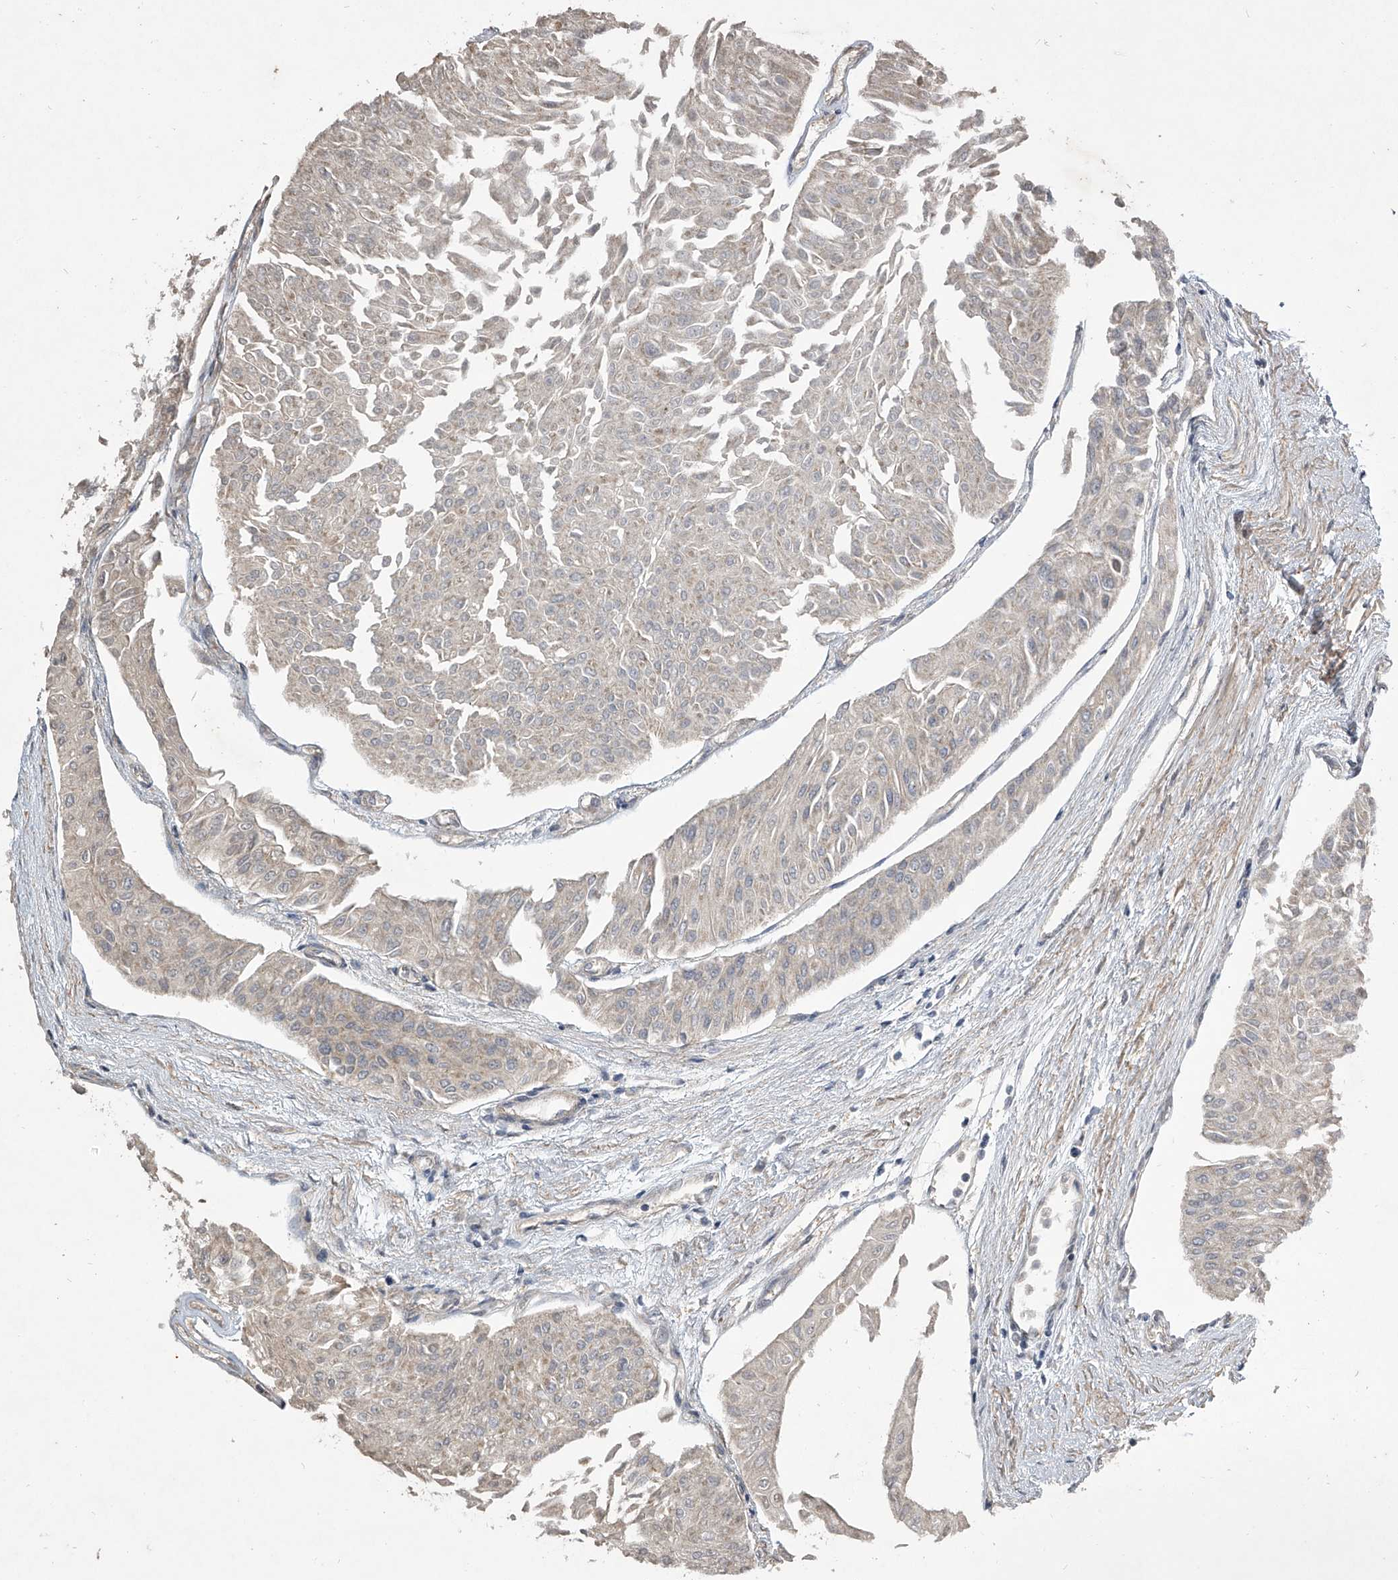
{"staining": {"intensity": "negative", "quantity": "none", "location": "none"}, "tissue": "urothelial cancer", "cell_type": "Tumor cells", "image_type": "cancer", "snomed": [{"axis": "morphology", "description": "Urothelial carcinoma, Low grade"}, {"axis": "topography", "description": "Urinary bladder"}], "caption": "Photomicrograph shows no significant protein positivity in tumor cells of urothelial carcinoma (low-grade). (Brightfield microscopy of DAB immunohistochemistry at high magnification).", "gene": "NFS1", "patient": {"sex": "male", "age": 67}}